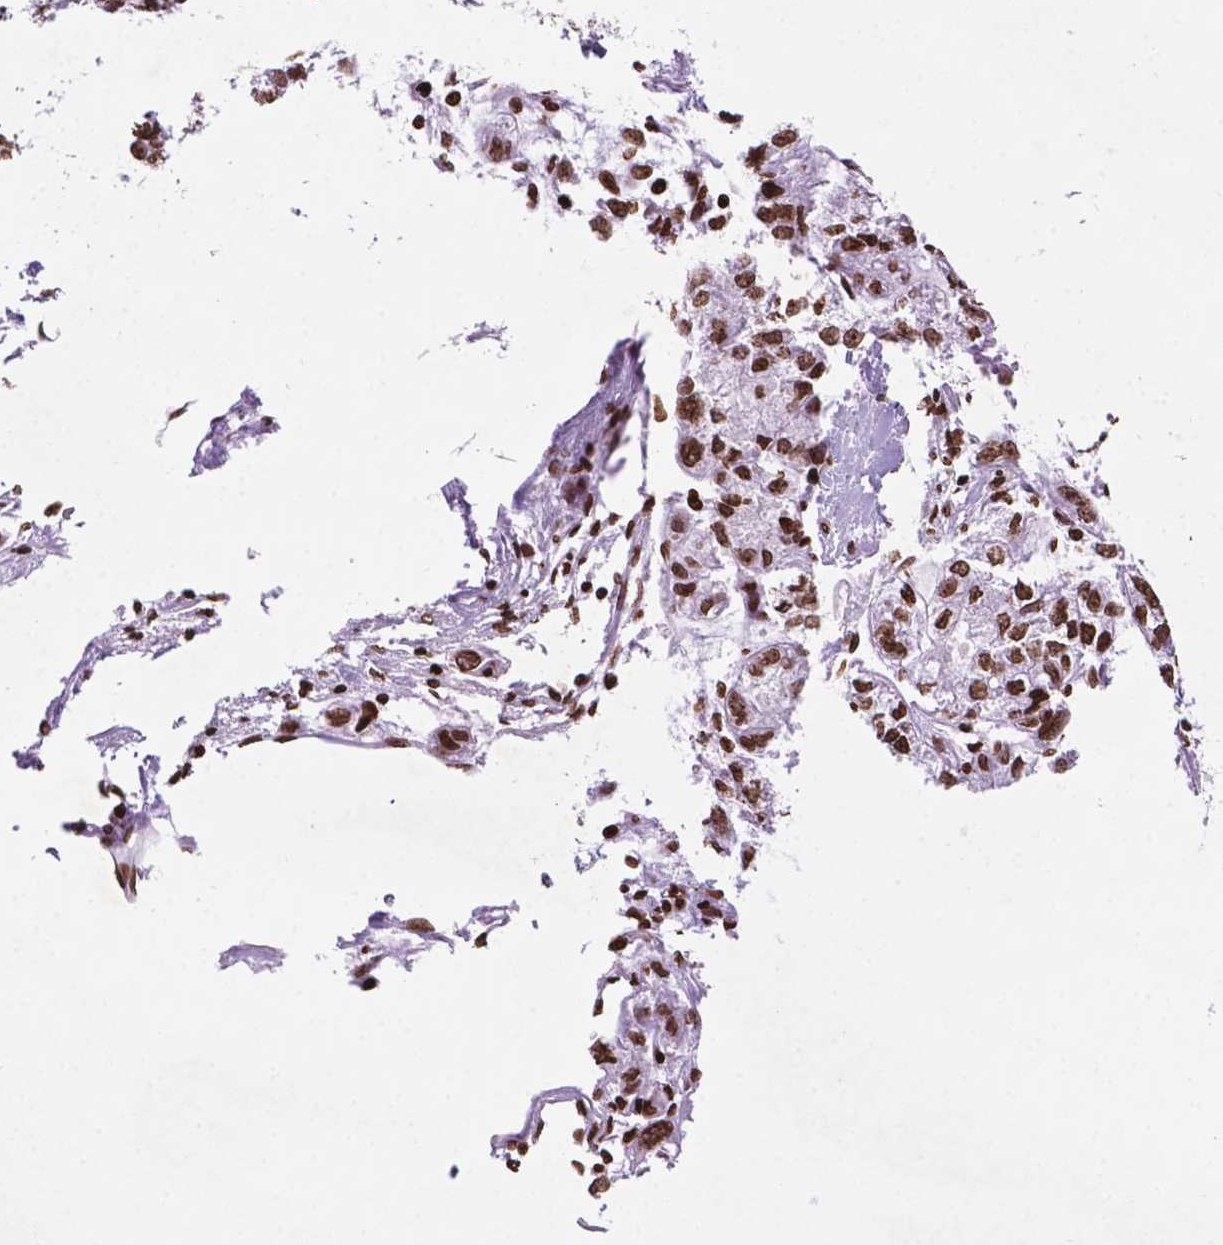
{"staining": {"intensity": "strong", "quantity": ">75%", "location": "nuclear"}, "tissue": "ovarian cancer", "cell_type": "Tumor cells", "image_type": "cancer", "snomed": [{"axis": "morphology", "description": "Carcinoma, endometroid"}, {"axis": "topography", "description": "Ovary"}], "caption": "Protein analysis of ovarian endometroid carcinoma tissue exhibits strong nuclear staining in approximately >75% of tumor cells.", "gene": "TMEM250", "patient": {"sex": "female", "age": 64}}